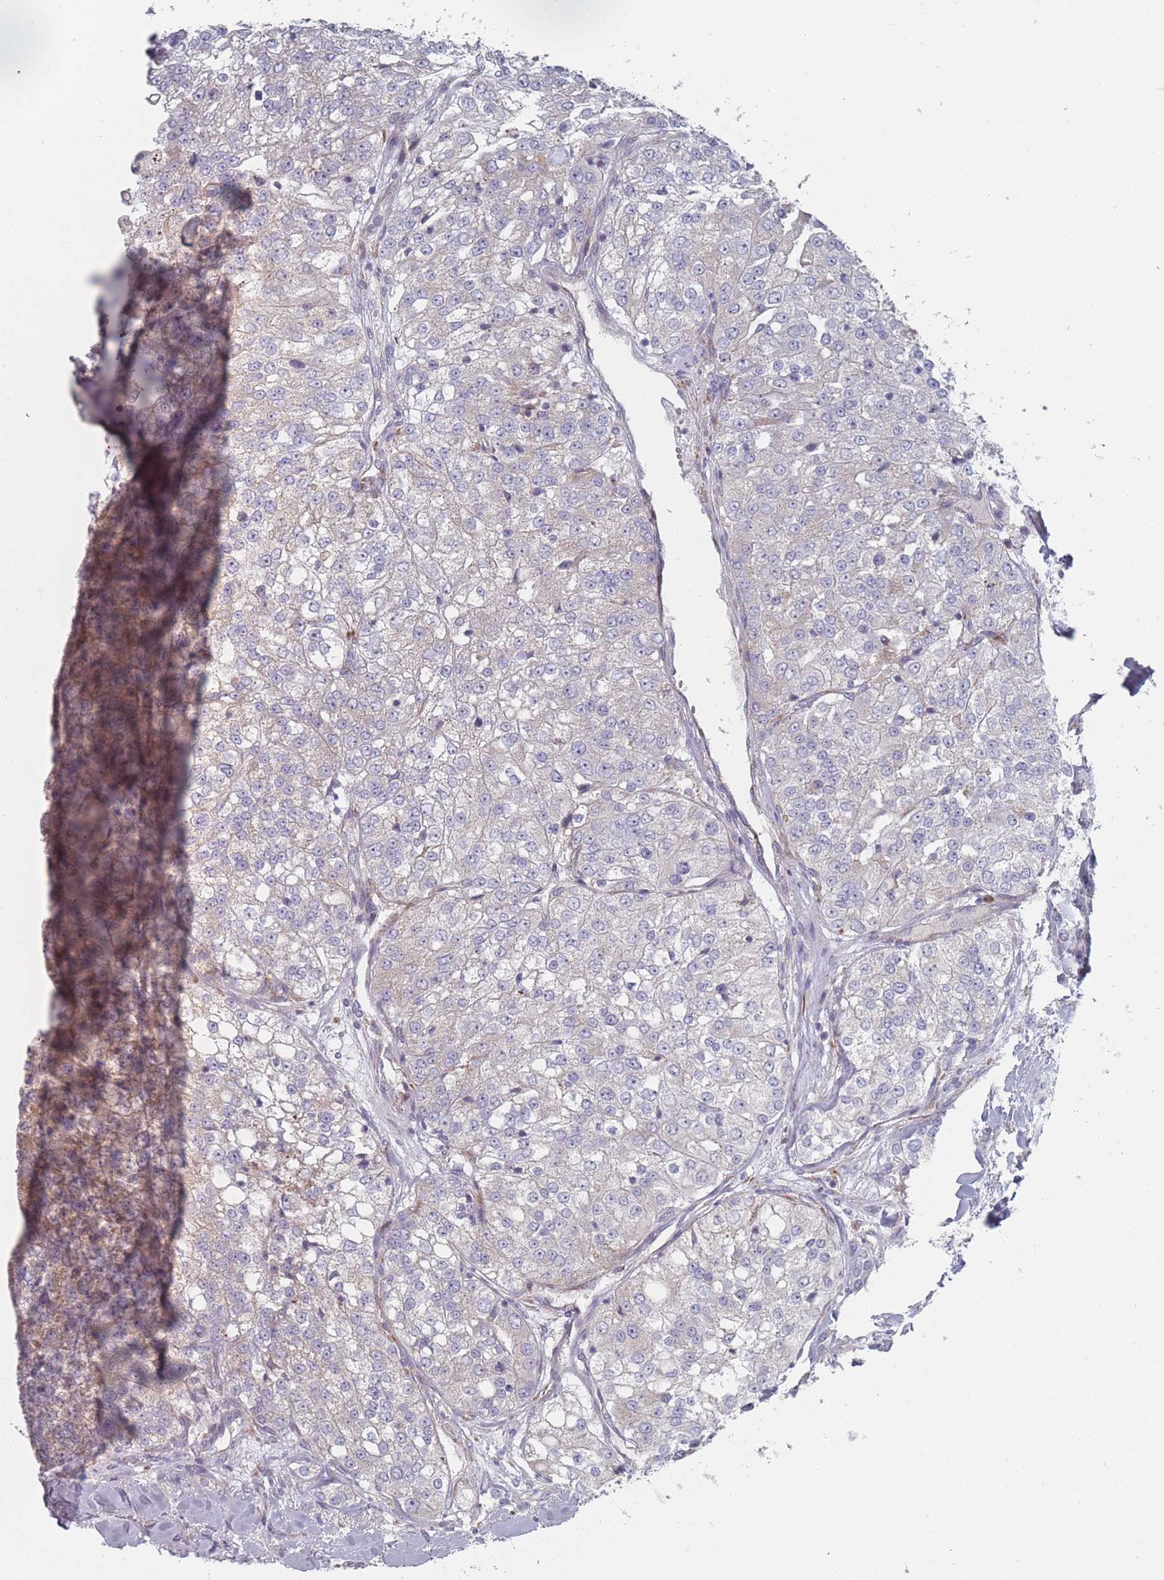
{"staining": {"intensity": "negative", "quantity": "none", "location": "none"}, "tissue": "renal cancer", "cell_type": "Tumor cells", "image_type": "cancer", "snomed": [{"axis": "morphology", "description": "Adenocarcinoma, NOS"}, {"axis": "topography", "description": "Kidney"}], "caption": "The micrograph reveals no significant positivity in tumor cells of renal cancer.", "gene": "CACNG5", "patient": {"sex": "female", "age": 63}}